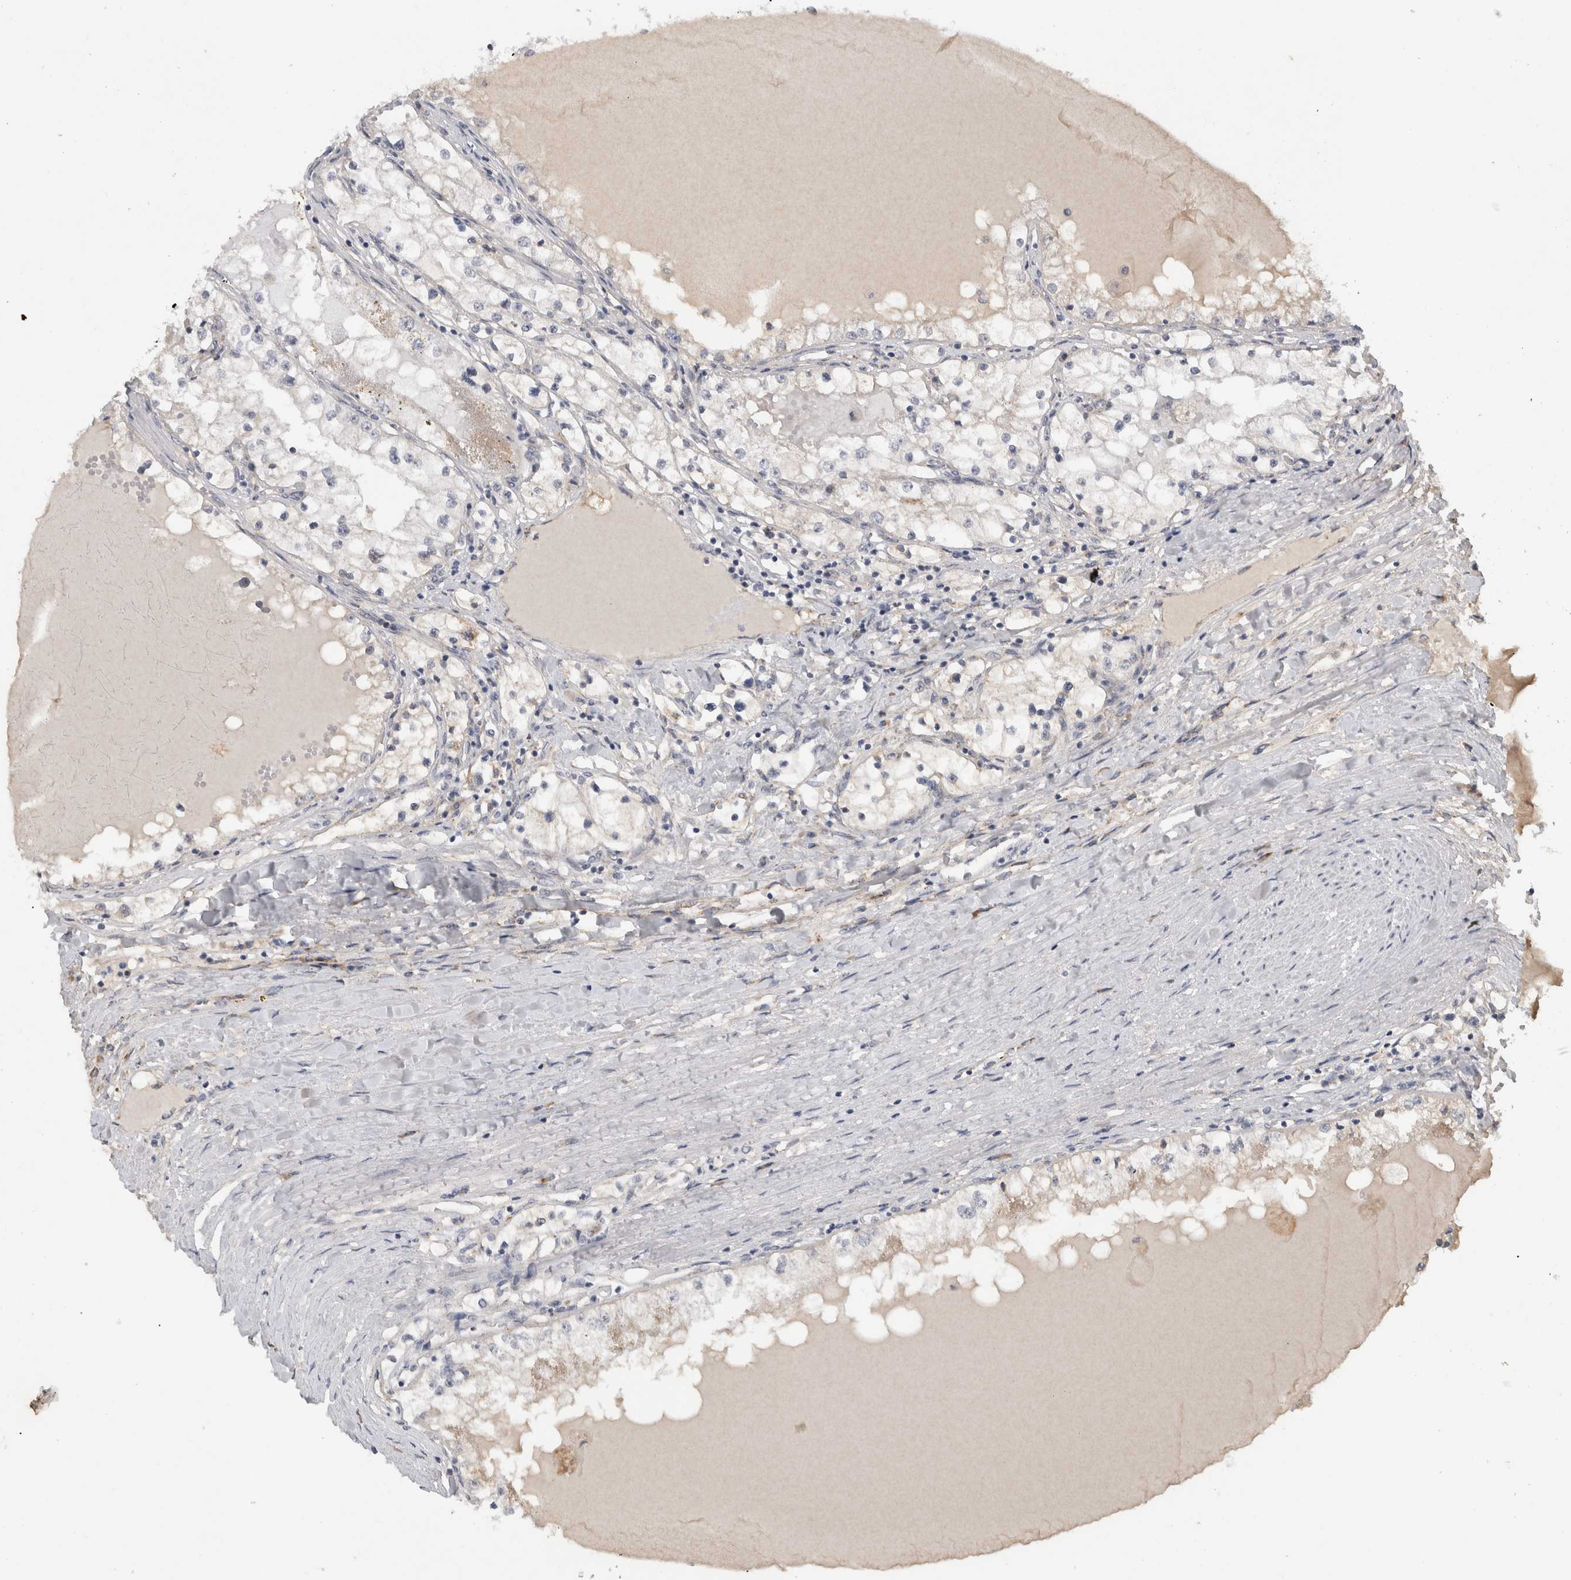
{"staining": {"intensity": "negative", "quantity": "none", "location": "none"}, "tissue": "renal cancer", "cell_type": "Tumor cells", "image_type": "cancer", "snomed": [{"axis": "morphology", "description": "Adenocarcinoma, NOS"}, {"axis": "topography", "description": "Kidney"}], "caption": "Protein analysis of adenocarcinoma (renal) reveals no significant staining in tumor cells.", "gene": "DYRK2", "patient": {"sex": "male", "age": 68}}